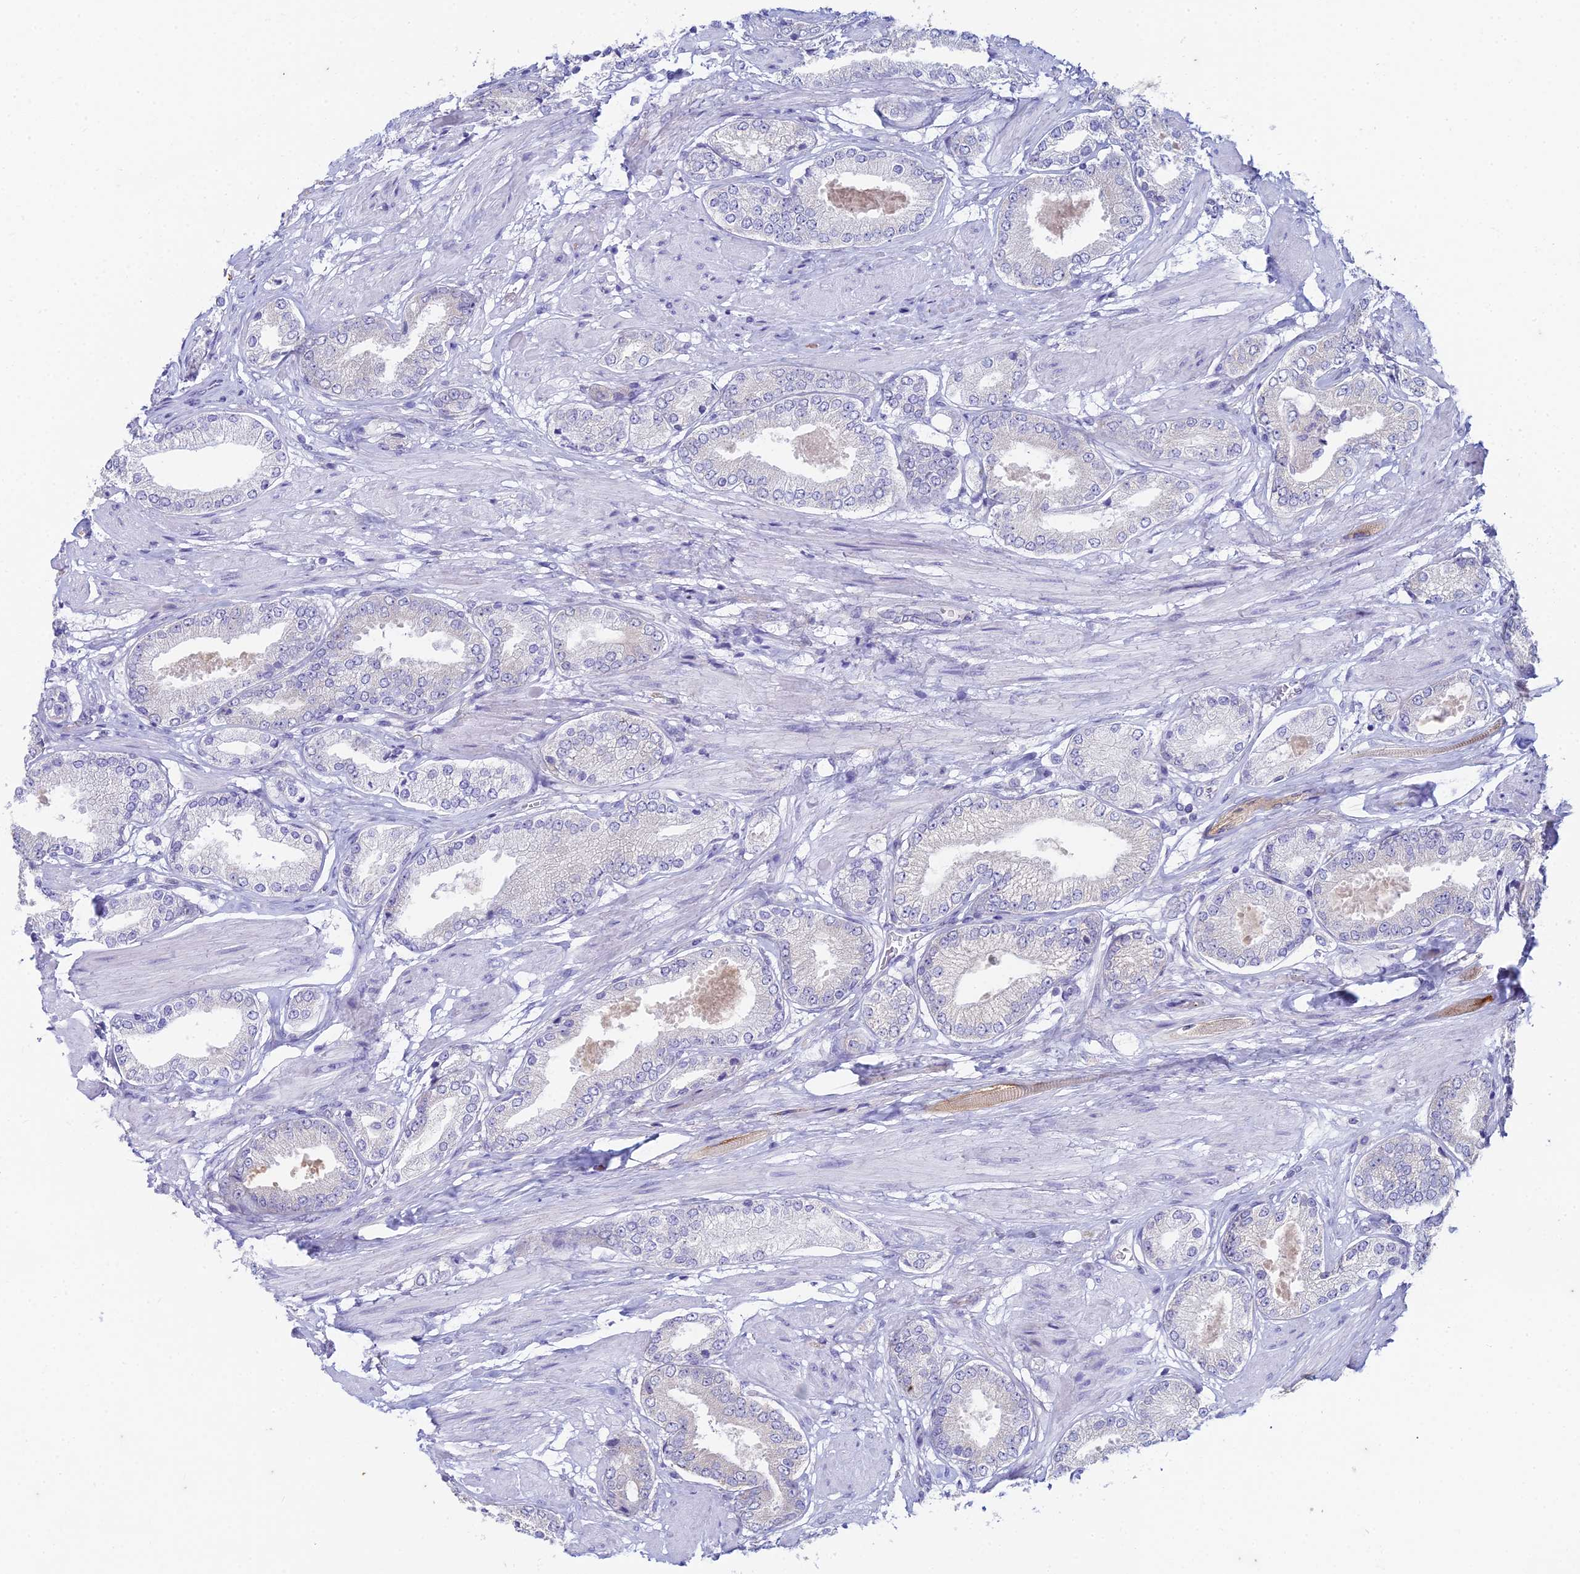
{"staining": {"intensity": "negative", "quantity": "none", "location": "none"}, "tissue": "prostate cancer", "cell_type": "Tumor cells", "image_type": "cancer", "snomed": [{"axis": "morphology", "description": "Adenocarcinoma, High grade"}, {"axis": "topography", "description": "Prostate and seminal vesicle, NOS"}], "caption": "Prostate high-grade adenocarcinoma was stained to show a protein in brown. There is no significant staining in tumor cells. (Immunohistochemistry, brightfield microscopy, high magnification).", "gene": "EEF2KMT", "patient": {"sex": "male", "age": 64}}